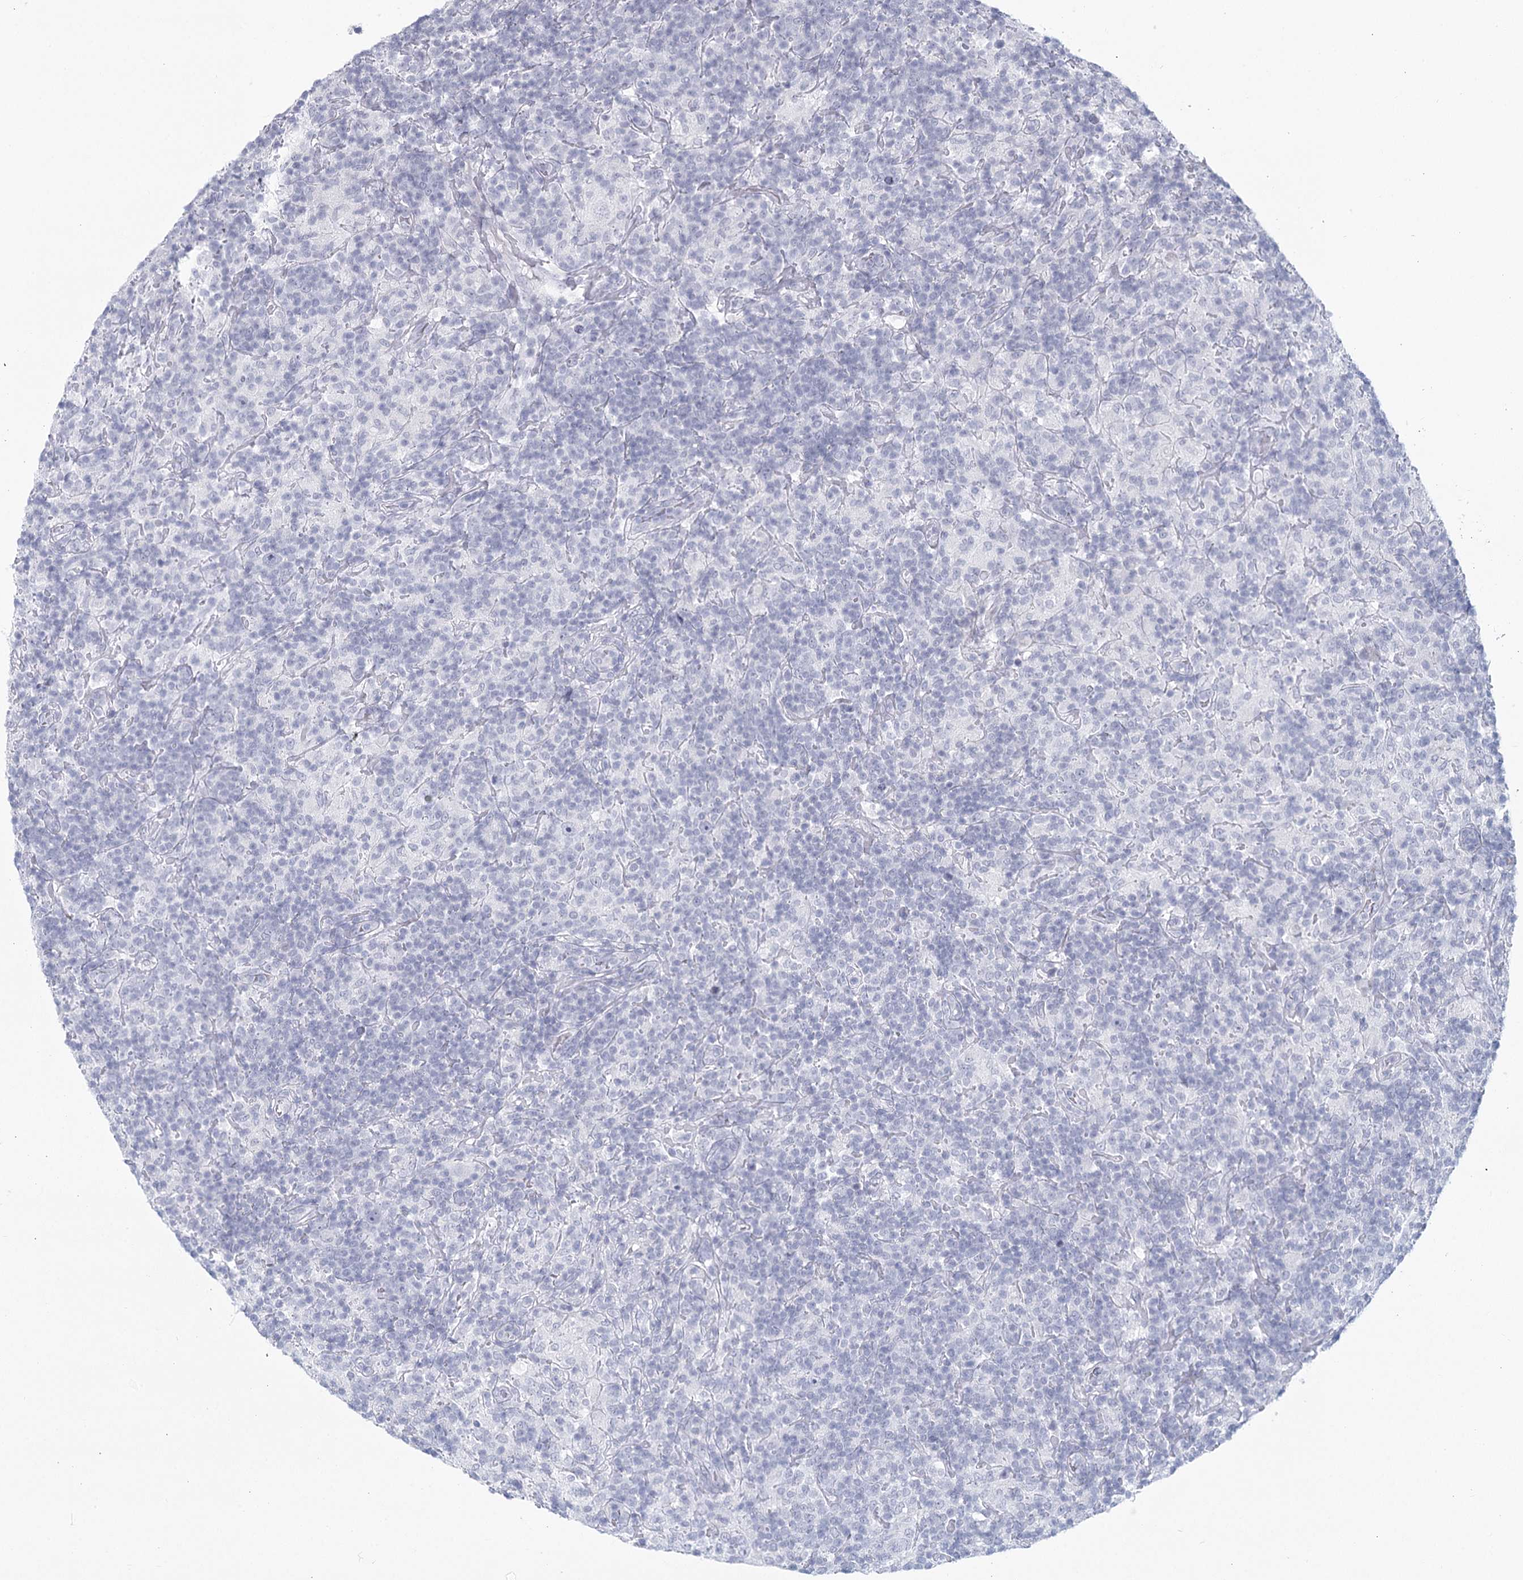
{"staining": {"intensity": "negative", "quantity": "none", "location": "none"}, "tissue": "lymphoma", "cell_type": "Tumor cells", "image_type": "cancer", "snomed": [{"axis": "morphology", "description": "Hodgkin's disease, NOS"}, {"axis": "topography", "description": "Lymph node"}], "caption": "A micrograph of lymphoma stained for a protein exhibits no brown staining in tumor cells.", "gene": "WNT8B", "patient": {"sex": "male", "age": 70}}